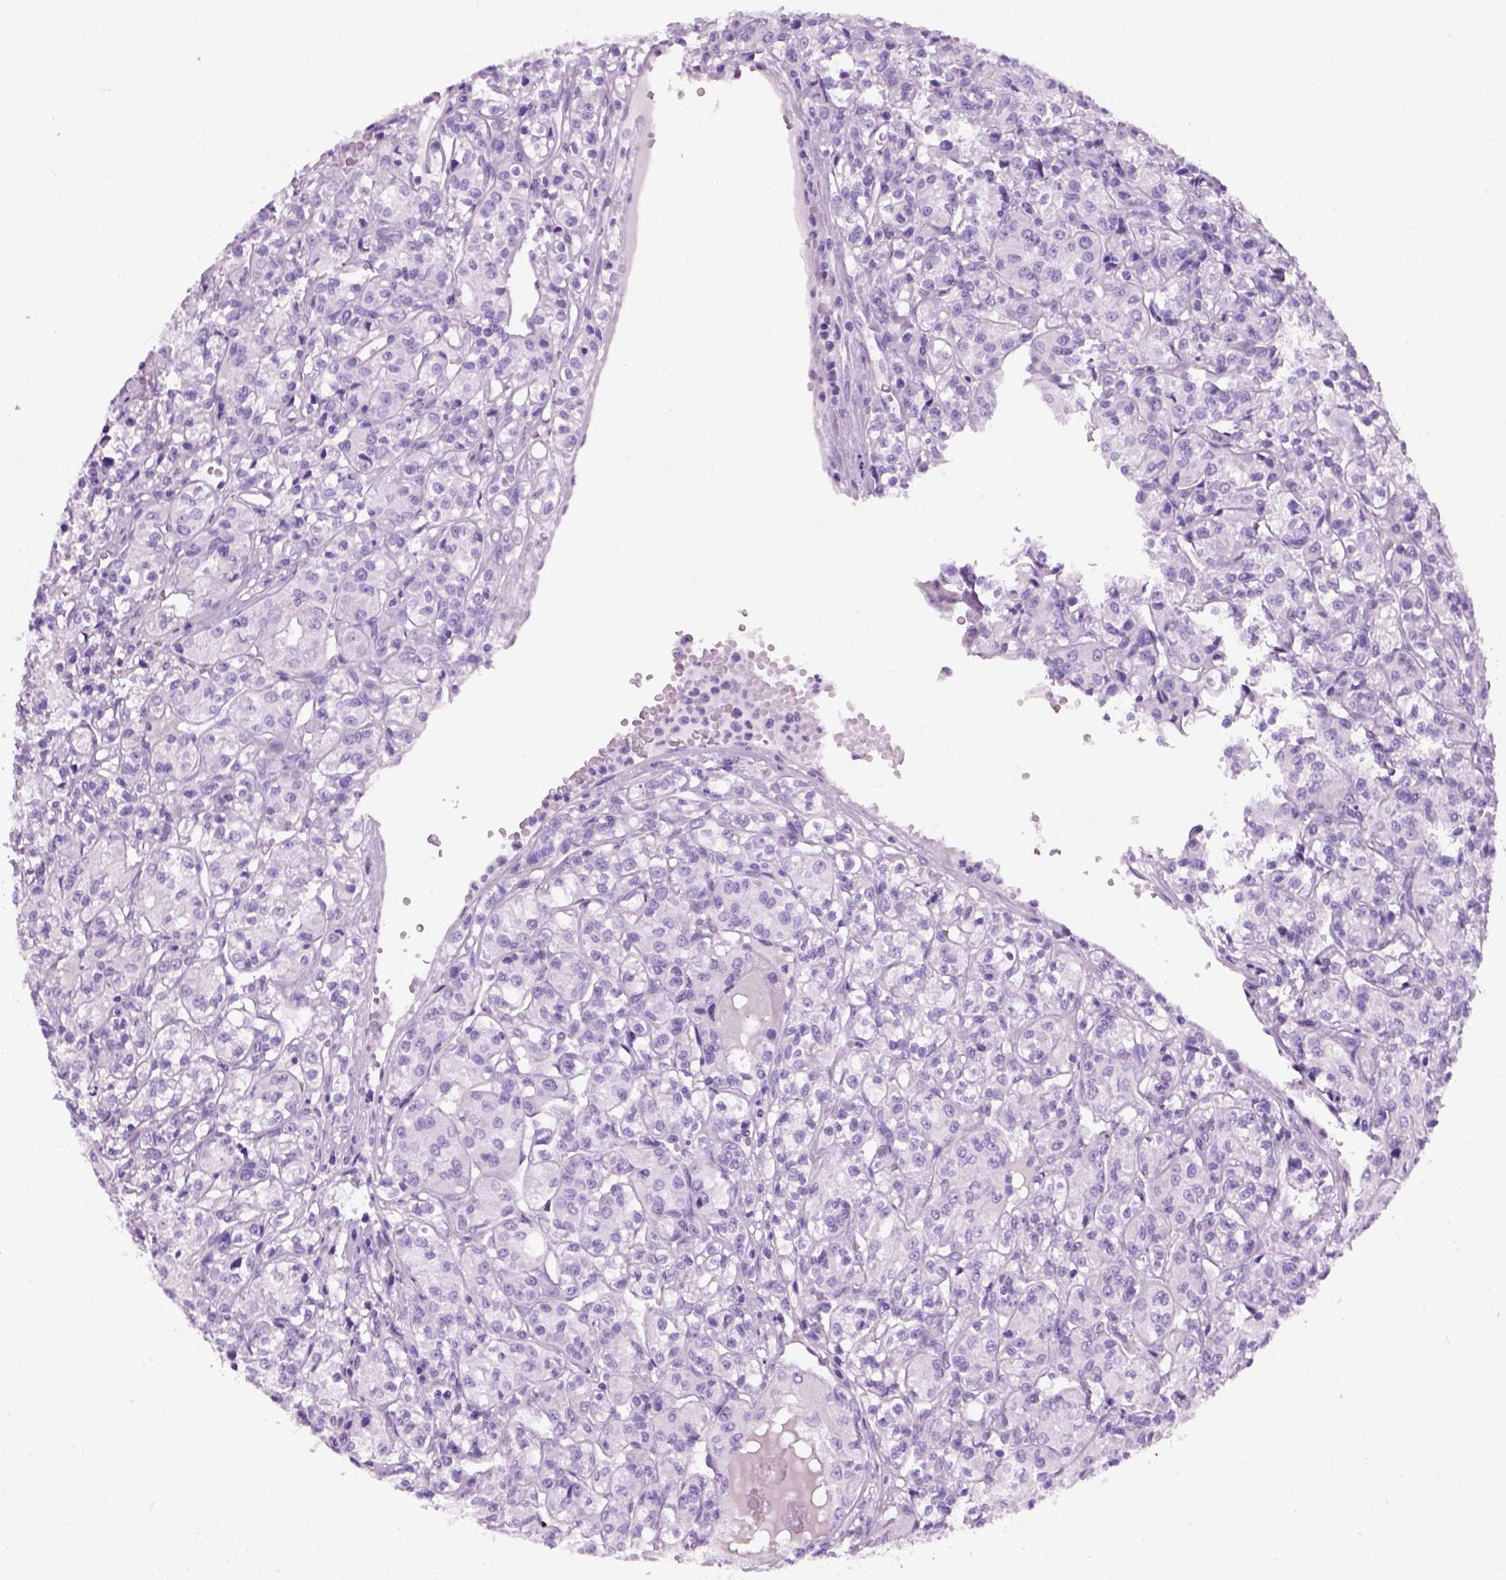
{"staining": {"intensity": "negative", "quantity": "none", "location": "none"}, "tissue": "renal cancer", "cell_type": "Tumor cells", "image_type": "cancer", "snomed": [{"axis": "morphology", "description": "Adenocarcinoma, NOS"}, {"axis": "topography", "description": "Kidney"}], "caption": "Protein analysis of adenocarcinoma (renal) demonstrates no significant expression in tumor cells. Nuclei are stained in blue.", "gene": "GABRB2", "patient": {"sex": "male", "age": 36}}